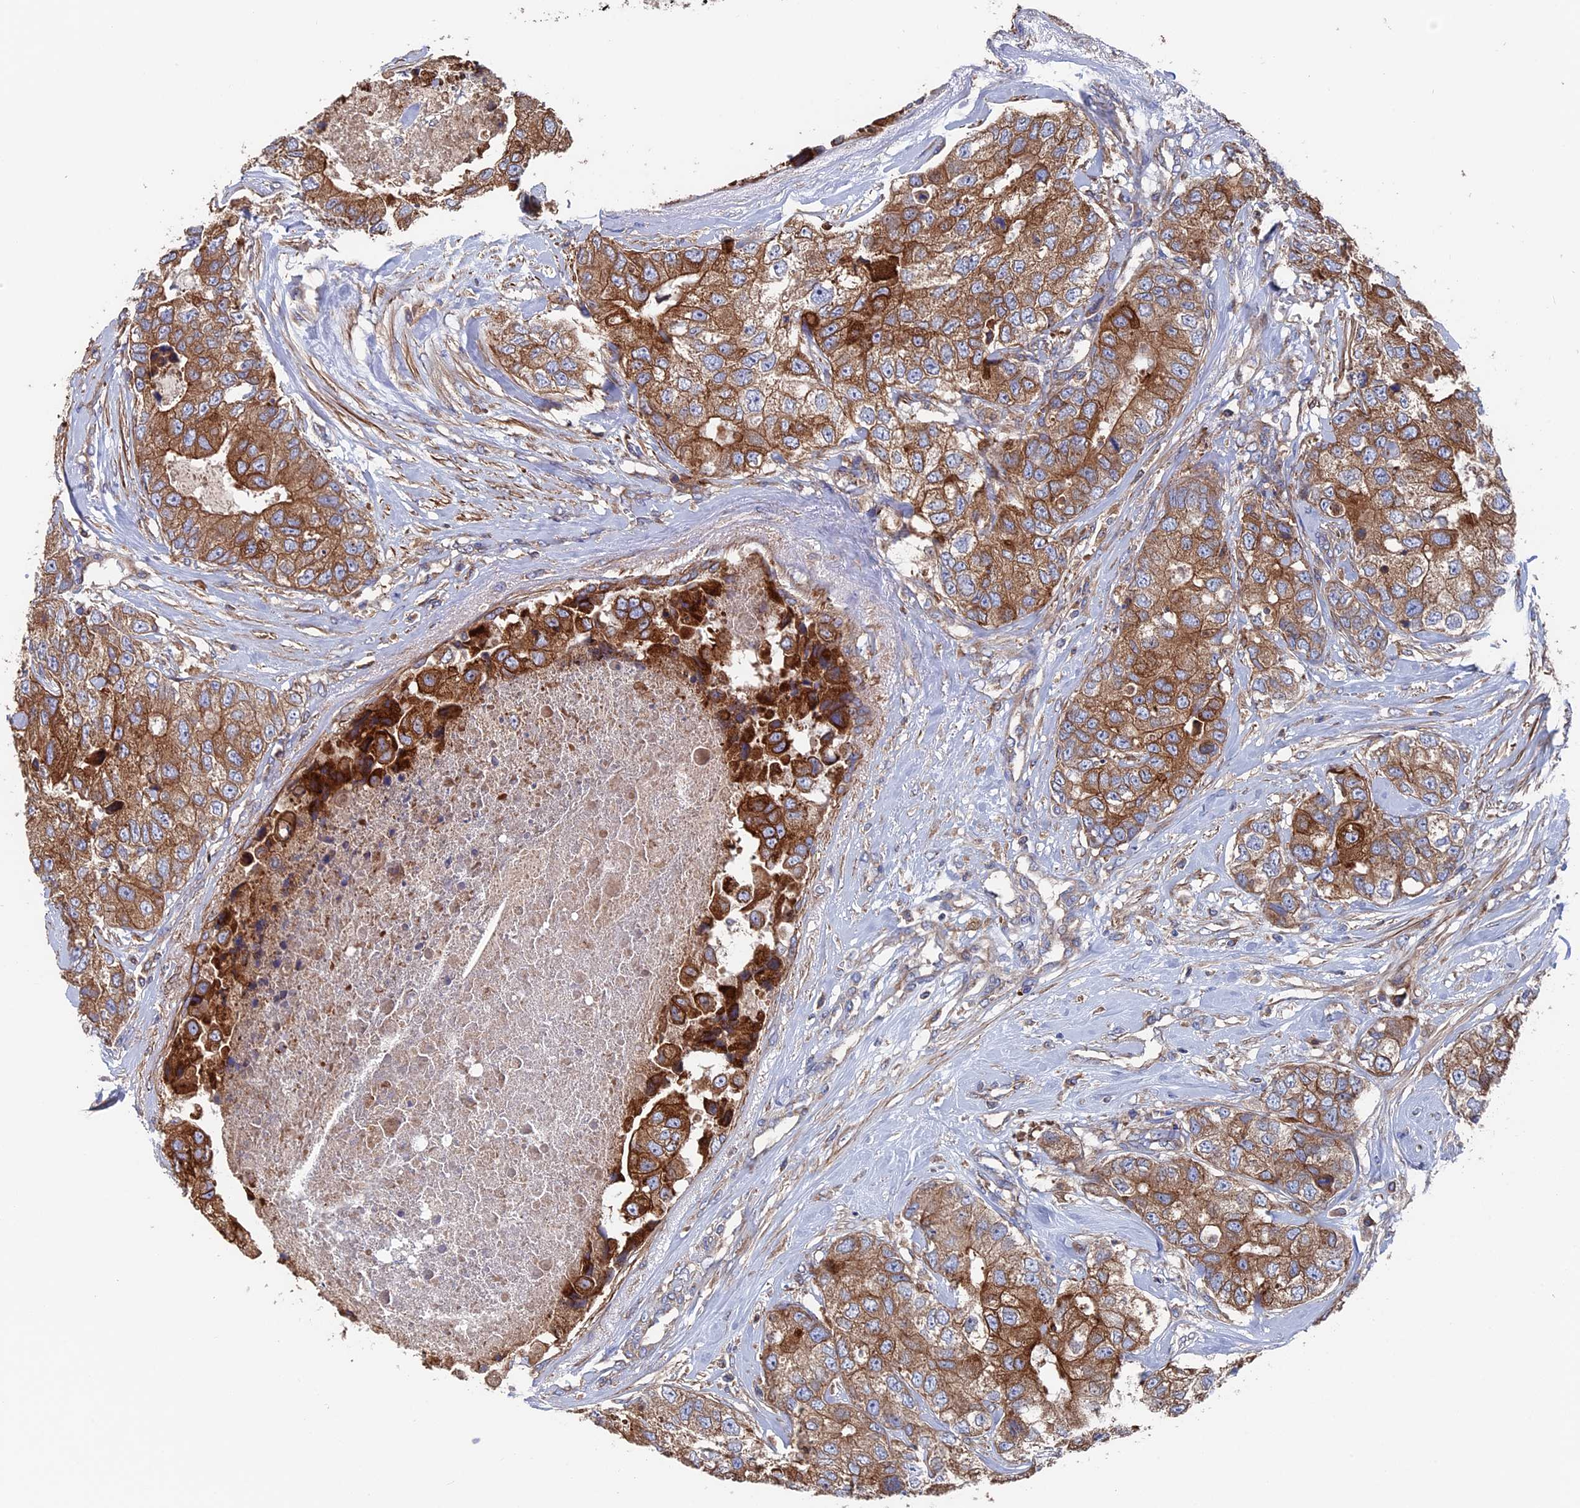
{"staining": {"intensity": "moderate", "quantity": ">75%", "location": "cytoplasmic/membranous"}, "tissue": "breast cancer", "cell_type": "Tumor cells", "image_type": "cancer", "snomed": [{"axis": "morphology", "description": "Duct carcinoma"}, {"axis": "topography", "description": "Breast"}], "caption": "A medium amount of moderate cytoplasmic/membranous expression is appreciated in about >75% of tumor cells in infiltrating ductal carcinoma (breast) tissue.", "gene": "DNAJC3", "patient": {"sex": "female", "age": 62}}